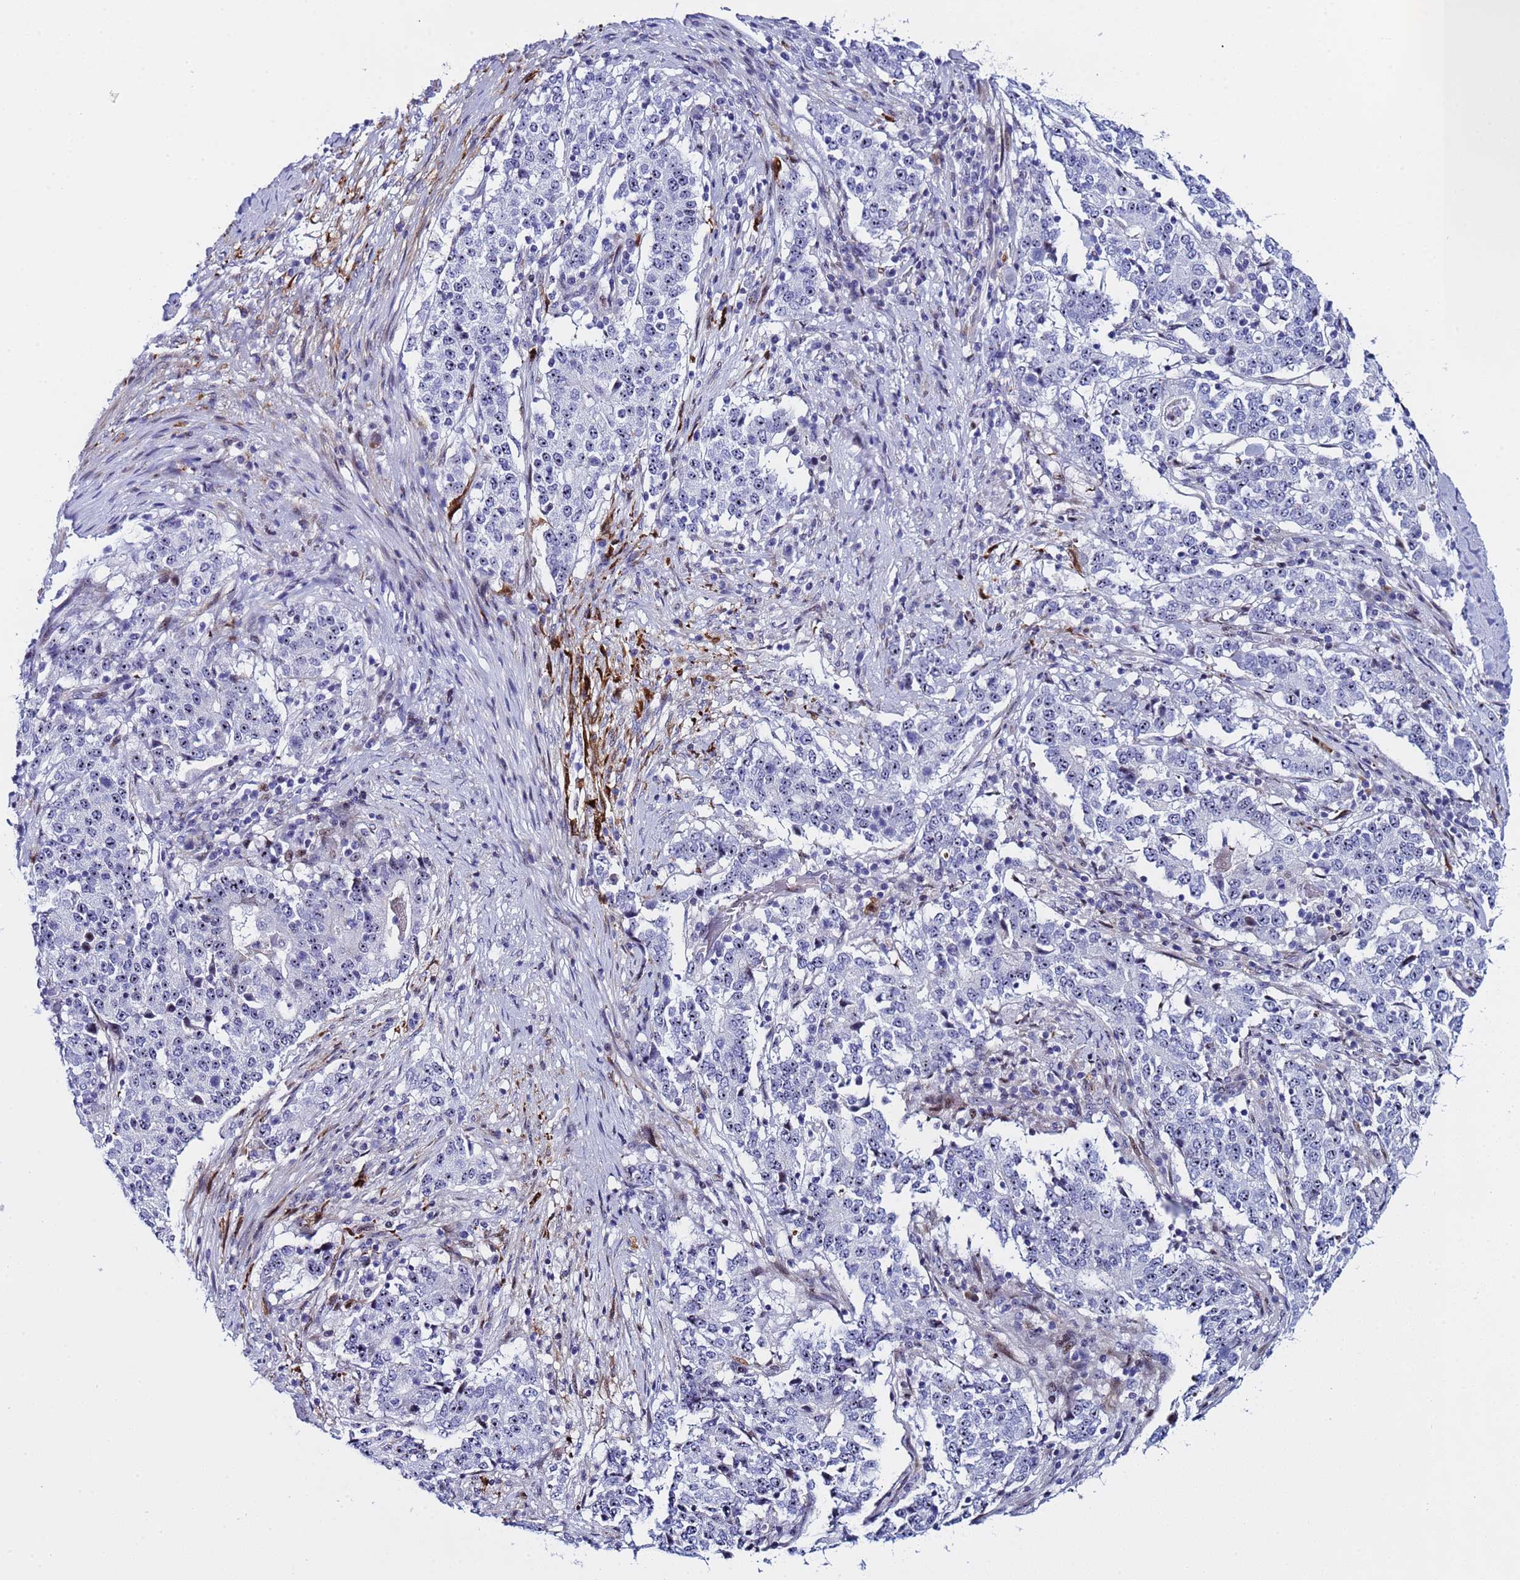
{"staining": {"intensity": "negative", "quantity": "none", "location": "none"}, "tissue": "stomach cancer", "cell_type": "Tumor cells", "image_type": "cancer", "snomed": [{"axis": "morphology", "description": "Adenocarcinoma, NOS"}, {"axis": "topography", "description": "Stomach"}], "caption": "High magnification brightfield microscopy of adenocarcinoma (stomach) stained with DAB (3,3'-diaminobenzidine) (brown) and counterstained with hematoxylin (blue): tumor cells show no significant expression.", "gene": "POP5", "patient": {"sex": "male", "age": 59}}